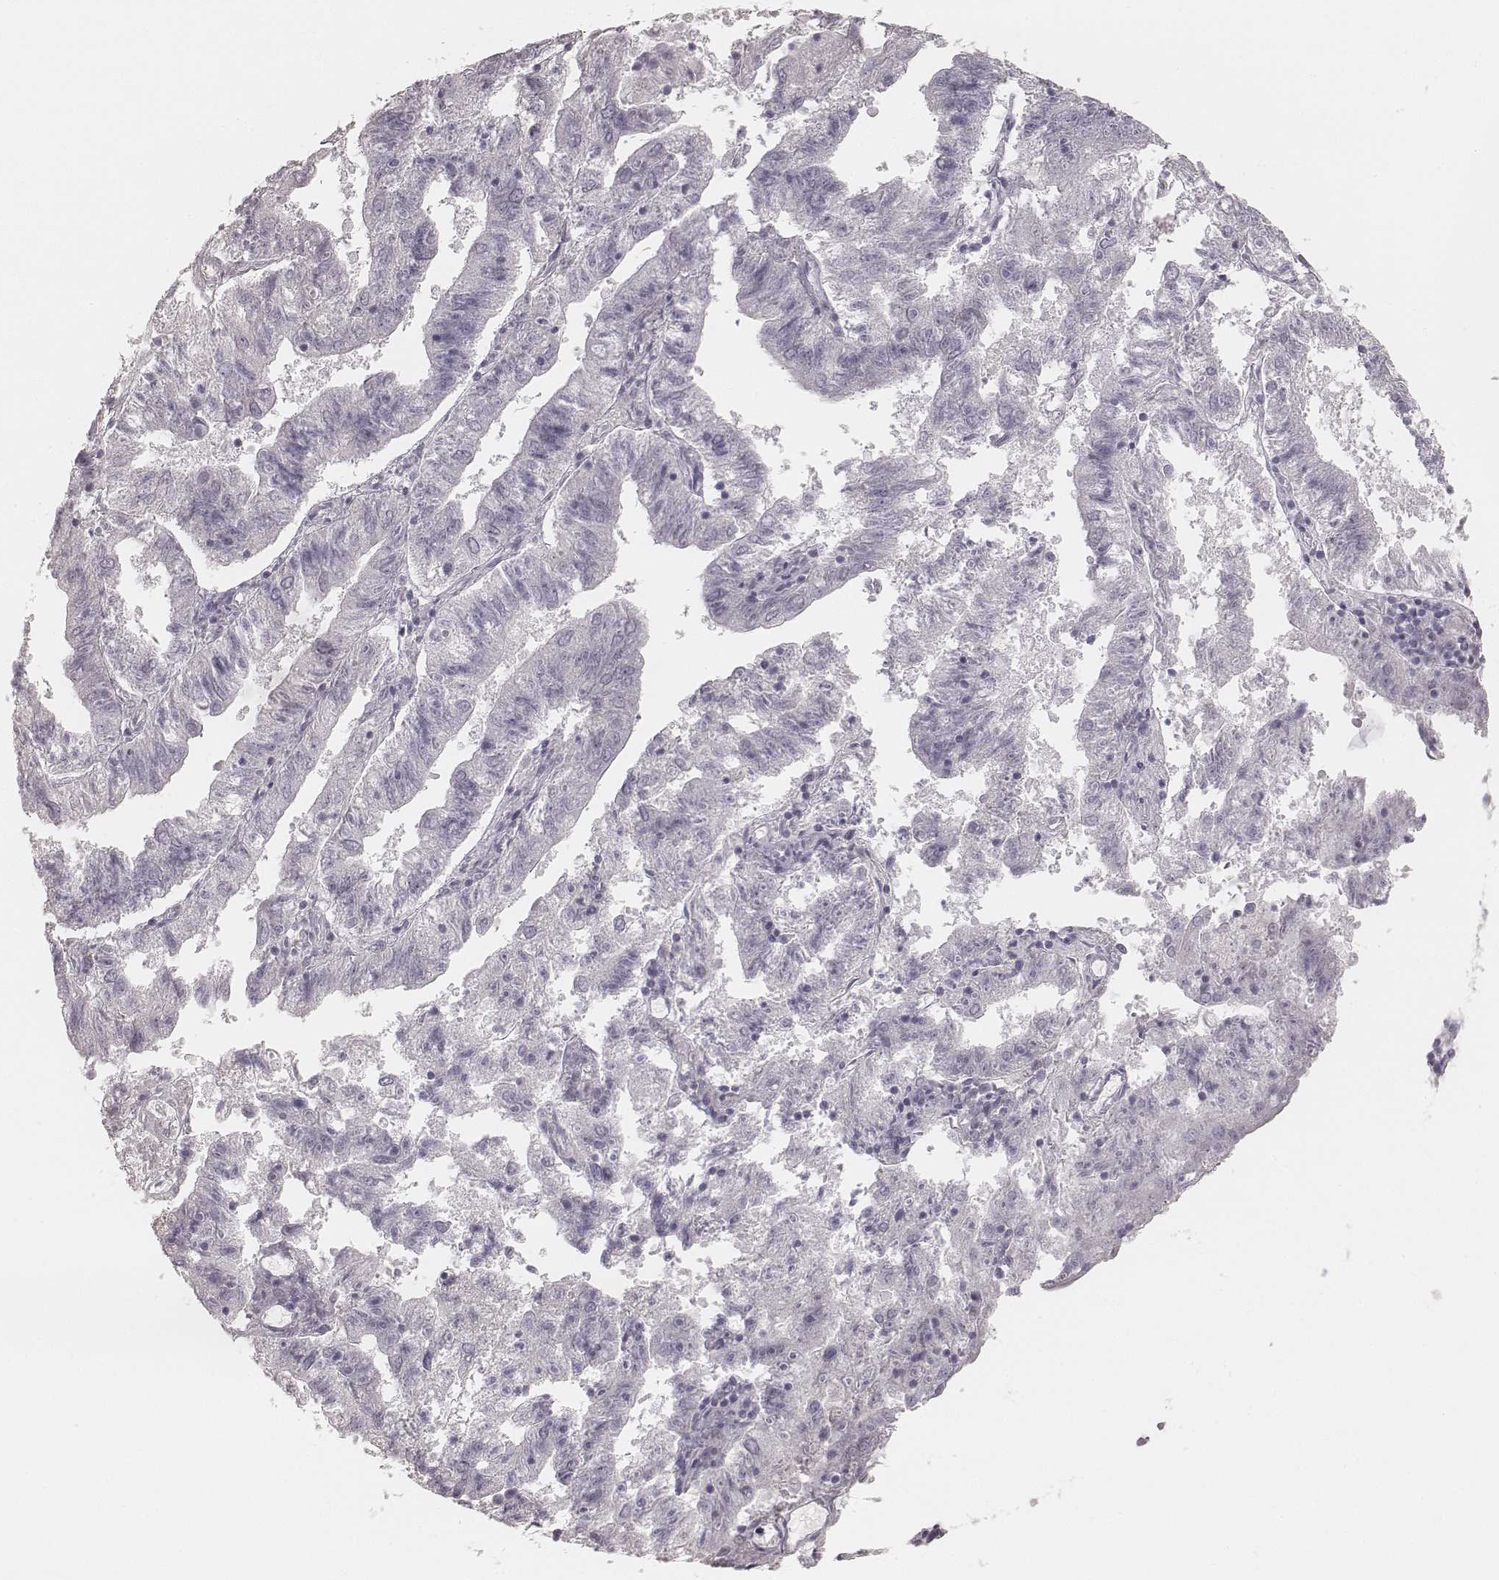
{"staining": {"intensity": "negative", "quantity": "none", "location": "none"}, "tissue": "endometrial cancer", "cell_type": "Tumor cells", "image_type": "cancer", "snomed": [{"axis": "morphology", "description": "Adenocarcinoma, NOS"}, {"axis": "topography", "description": "Endometrium"}], "caption": "Endometrial cancer was stained to show a protein in brown. There is no significant positivity in tumor cells.", "gene": "KRT31", "patient": {"sex": "female", "age": 82}}